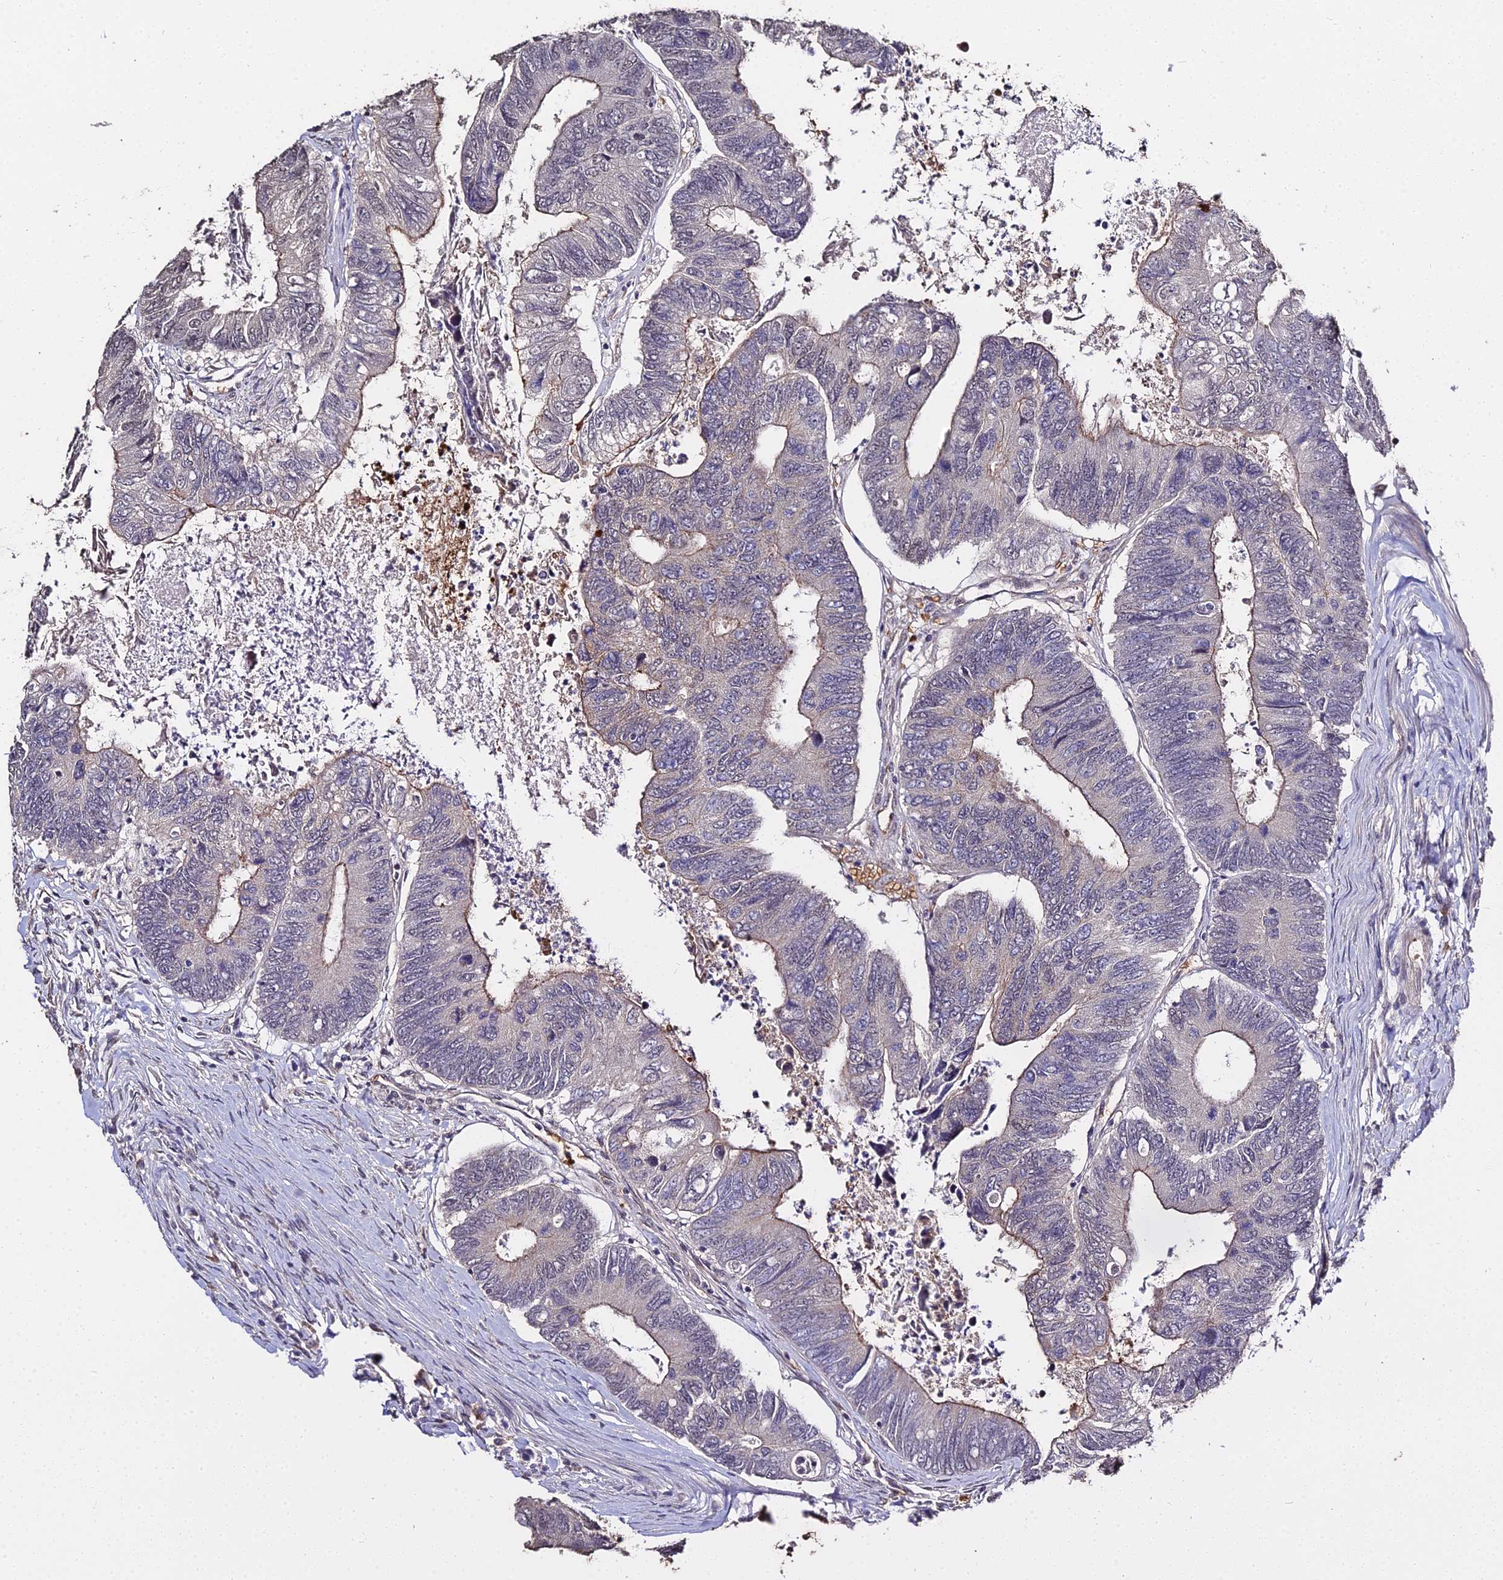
{"staining": {"intensity": "moderate", "quantity": "<25%", "location": "cytoplasmic/membranous"}, "tissue": "colorectal cancer", "cell_type": "Tumor cells", "image_type": "cancer", "snomed": [{"axis": "morphology", "description": "Adenocarcinoma, NOS"}, {"axis": "topography", "description": "Colon"}], "caption": "Immunohistochemical staining of human colorectal cancer demonstrates low levels of moderate cytoplasmic/membranous staining in about <25% of tumor cells. The staining was performed using DAB, with brown indicating positive protein expression. Nuclei are stained blue with hematoxylin.", "gene": "ZDBF2", "patient": {"sex": "female", "age": 67}}